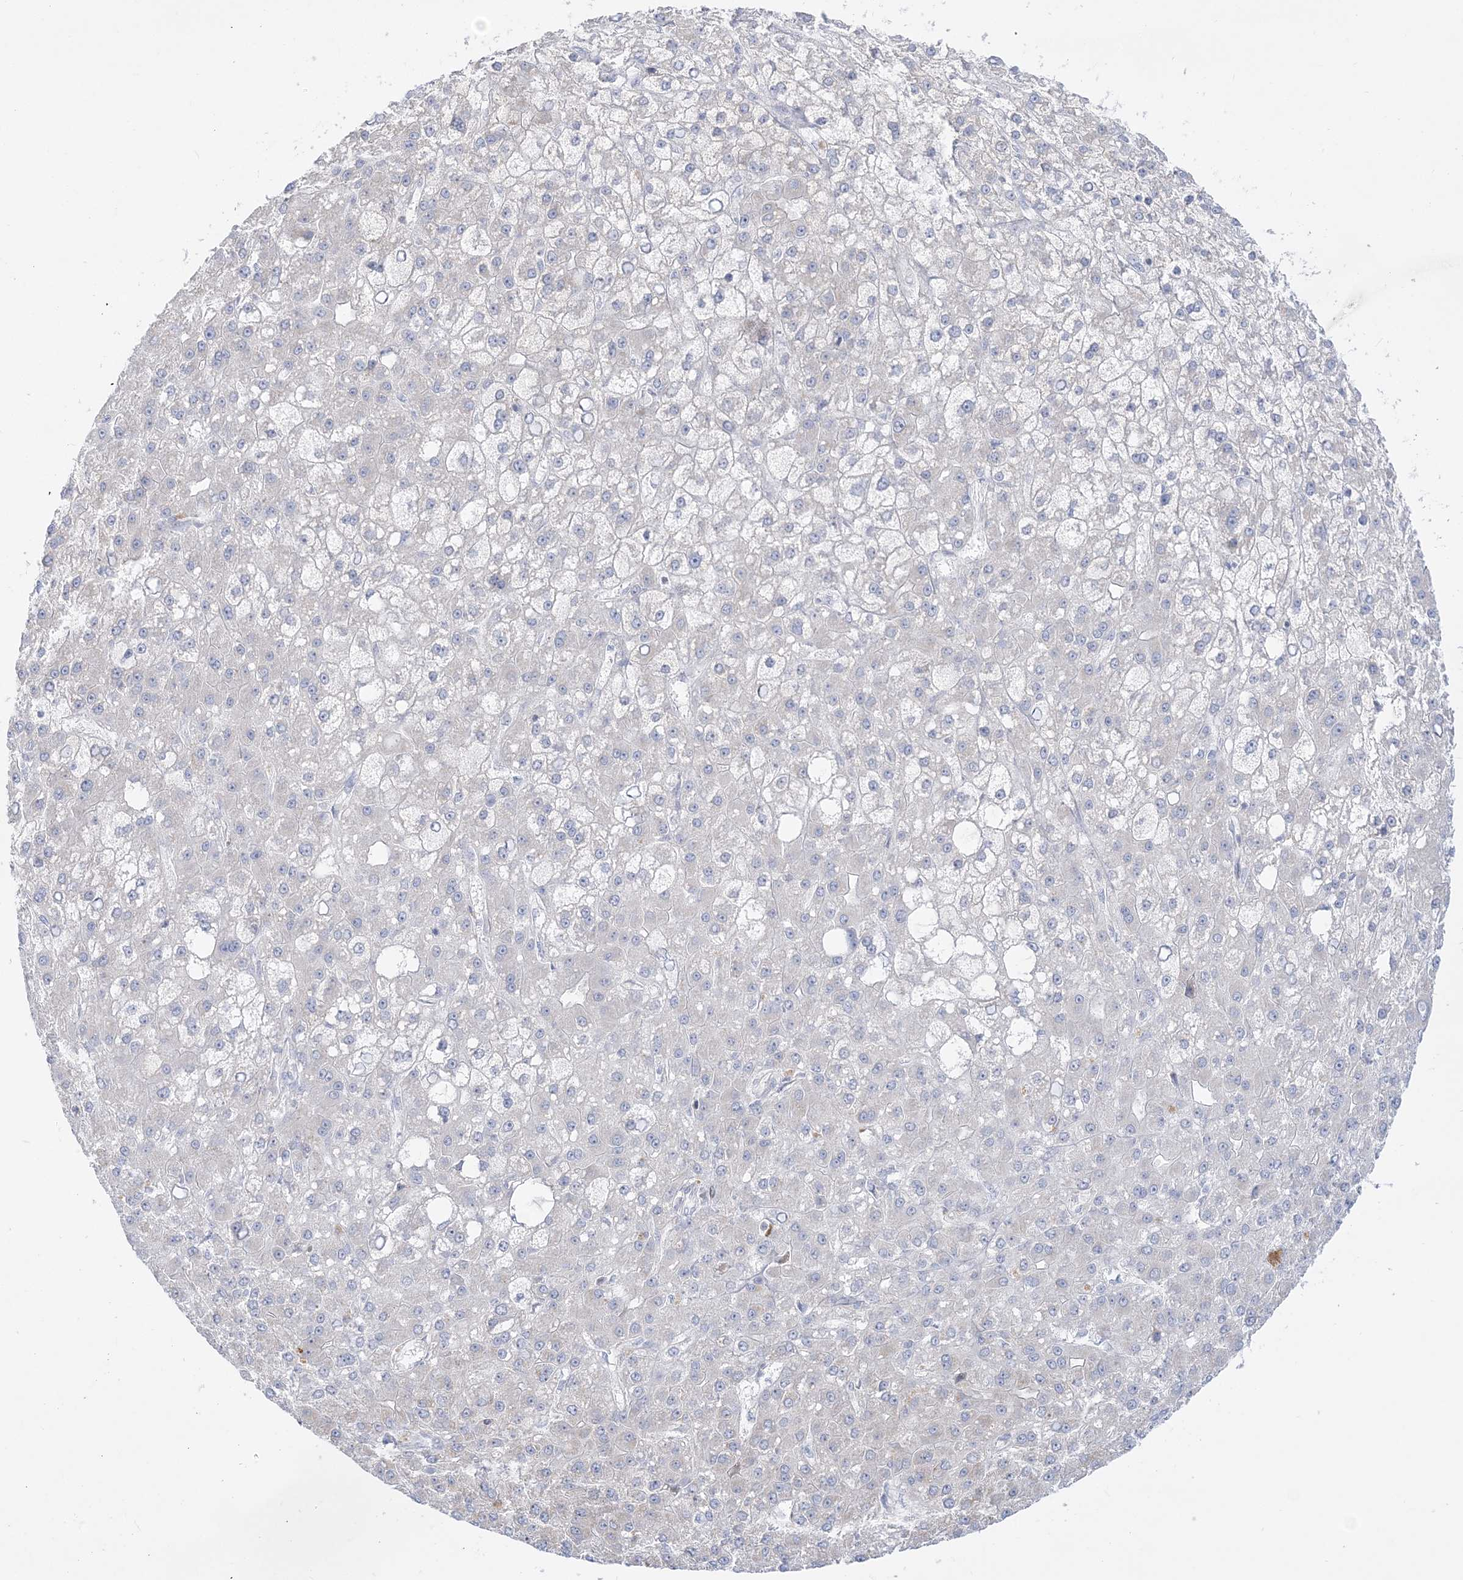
{"staining": {"intensity": "negative", "quantity": "none", "location": "none"}, "tissue": "liver cancer", "cell_type": "Tumor cells", "image_type": "cancer", "snomed": [{"axis": "morphology", "description": "Carcinoma, Hepatocellular, NOS"}, {"axis": "topography", "description": "Liver"}], "caption": "Immunohistochemistry histopathology image of neoplastic tissue: human liver cancer (hepatocellular carcinoma) stained with DAB (3,3'-diaminobenzidine) shows no significant protein expression in tumor cells.", "gene": "SH3BP4", "patient": {"sex": "male", "age": 67}}